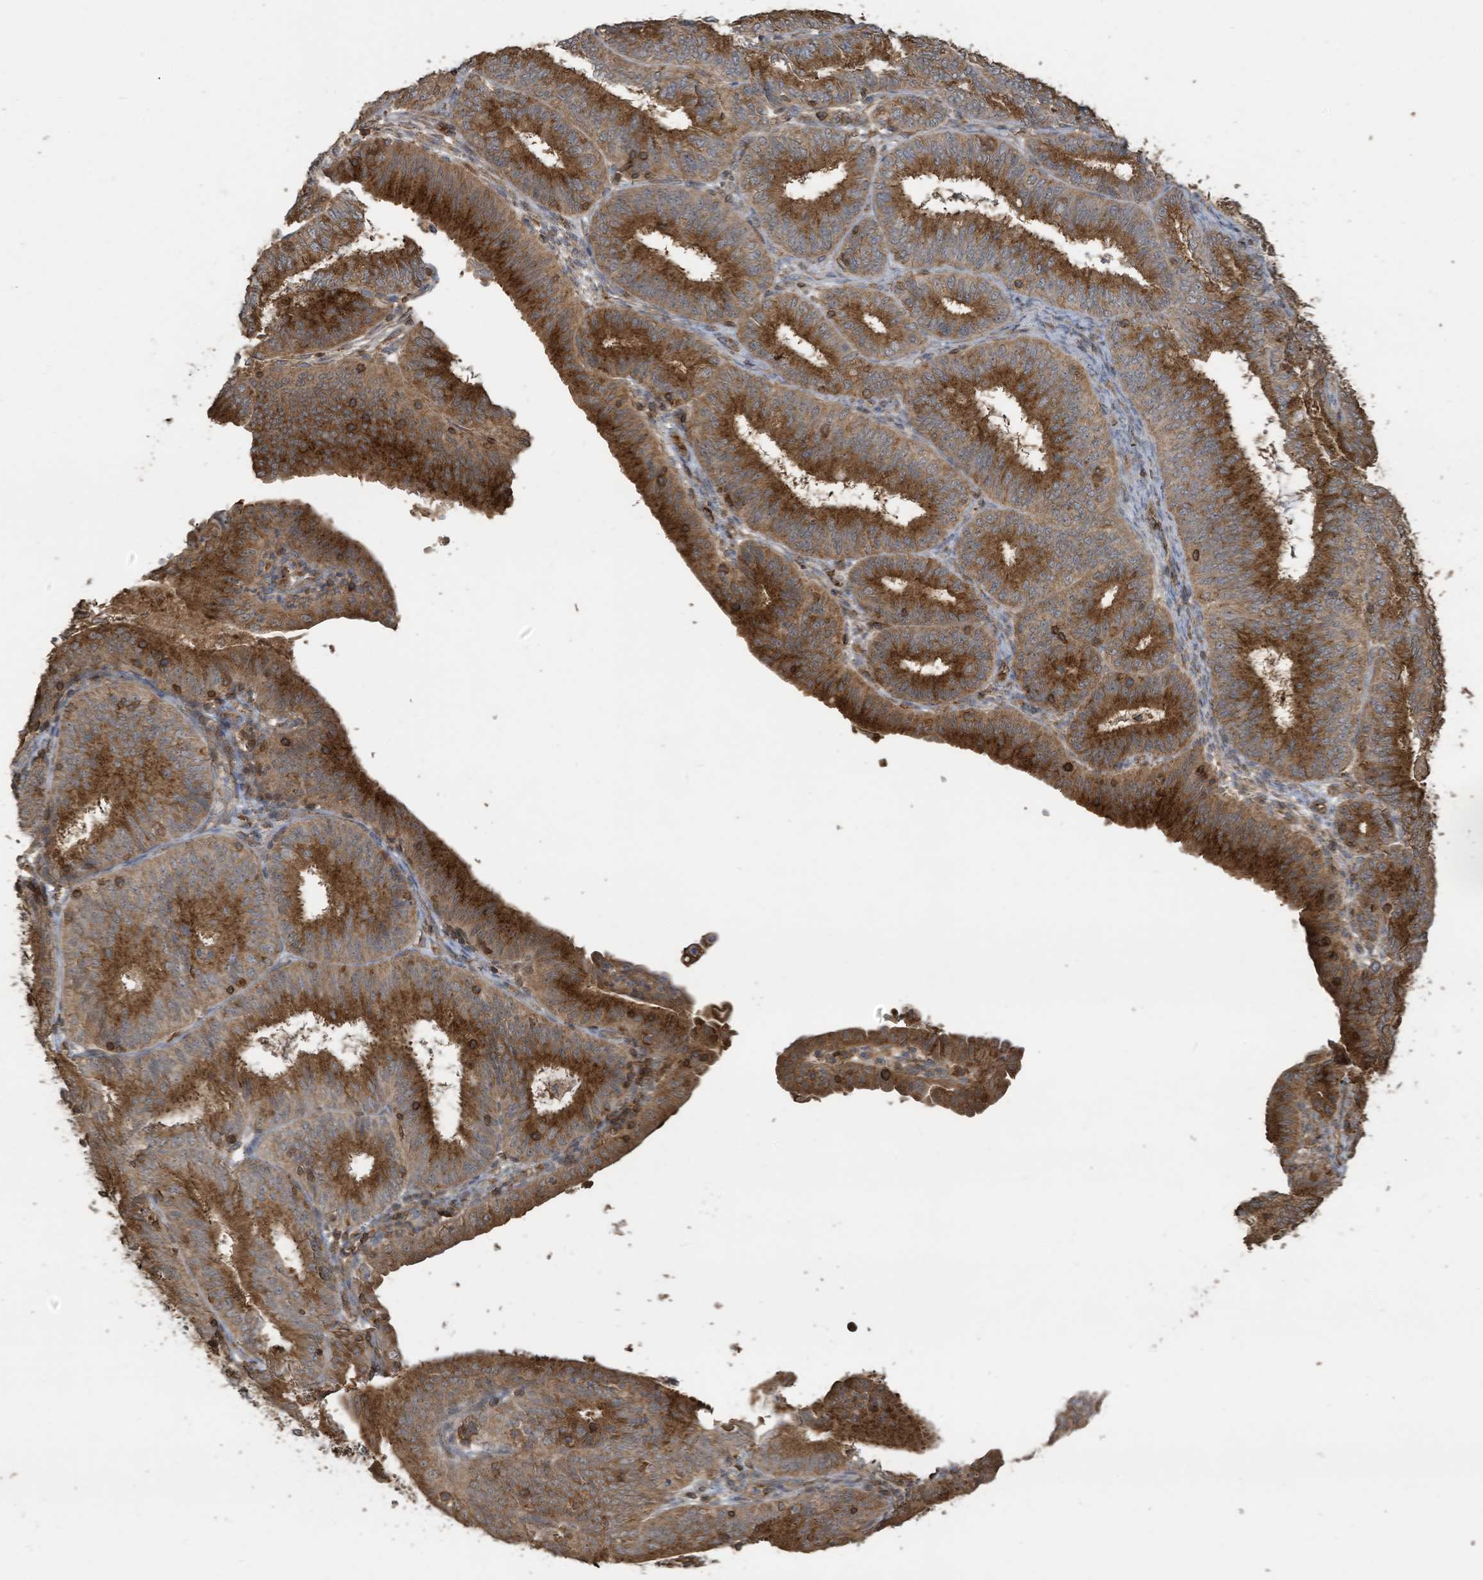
{"staining": {"intensity": "strong", "quantity": ">75%", "location": "cytoplasmic/membranous"}, "tissue": "endometrial cancer", "cell_type": "Tumor cells", "image_type": "cancer", "snomed": [{"axis": "morphology", "description": "Adenocarcinoma, NOS"}, {"axis": "topography", "description": "Endometrium"}], "caption": "Human adenocarcinoma (endometrial) stained for a protein (brown) exhibits strong cytoplasmic/membranous positive positivity in approximately >75% of tumor cells.", "gene": "COX10", "patient": {"sex": "female", "age": 51}}